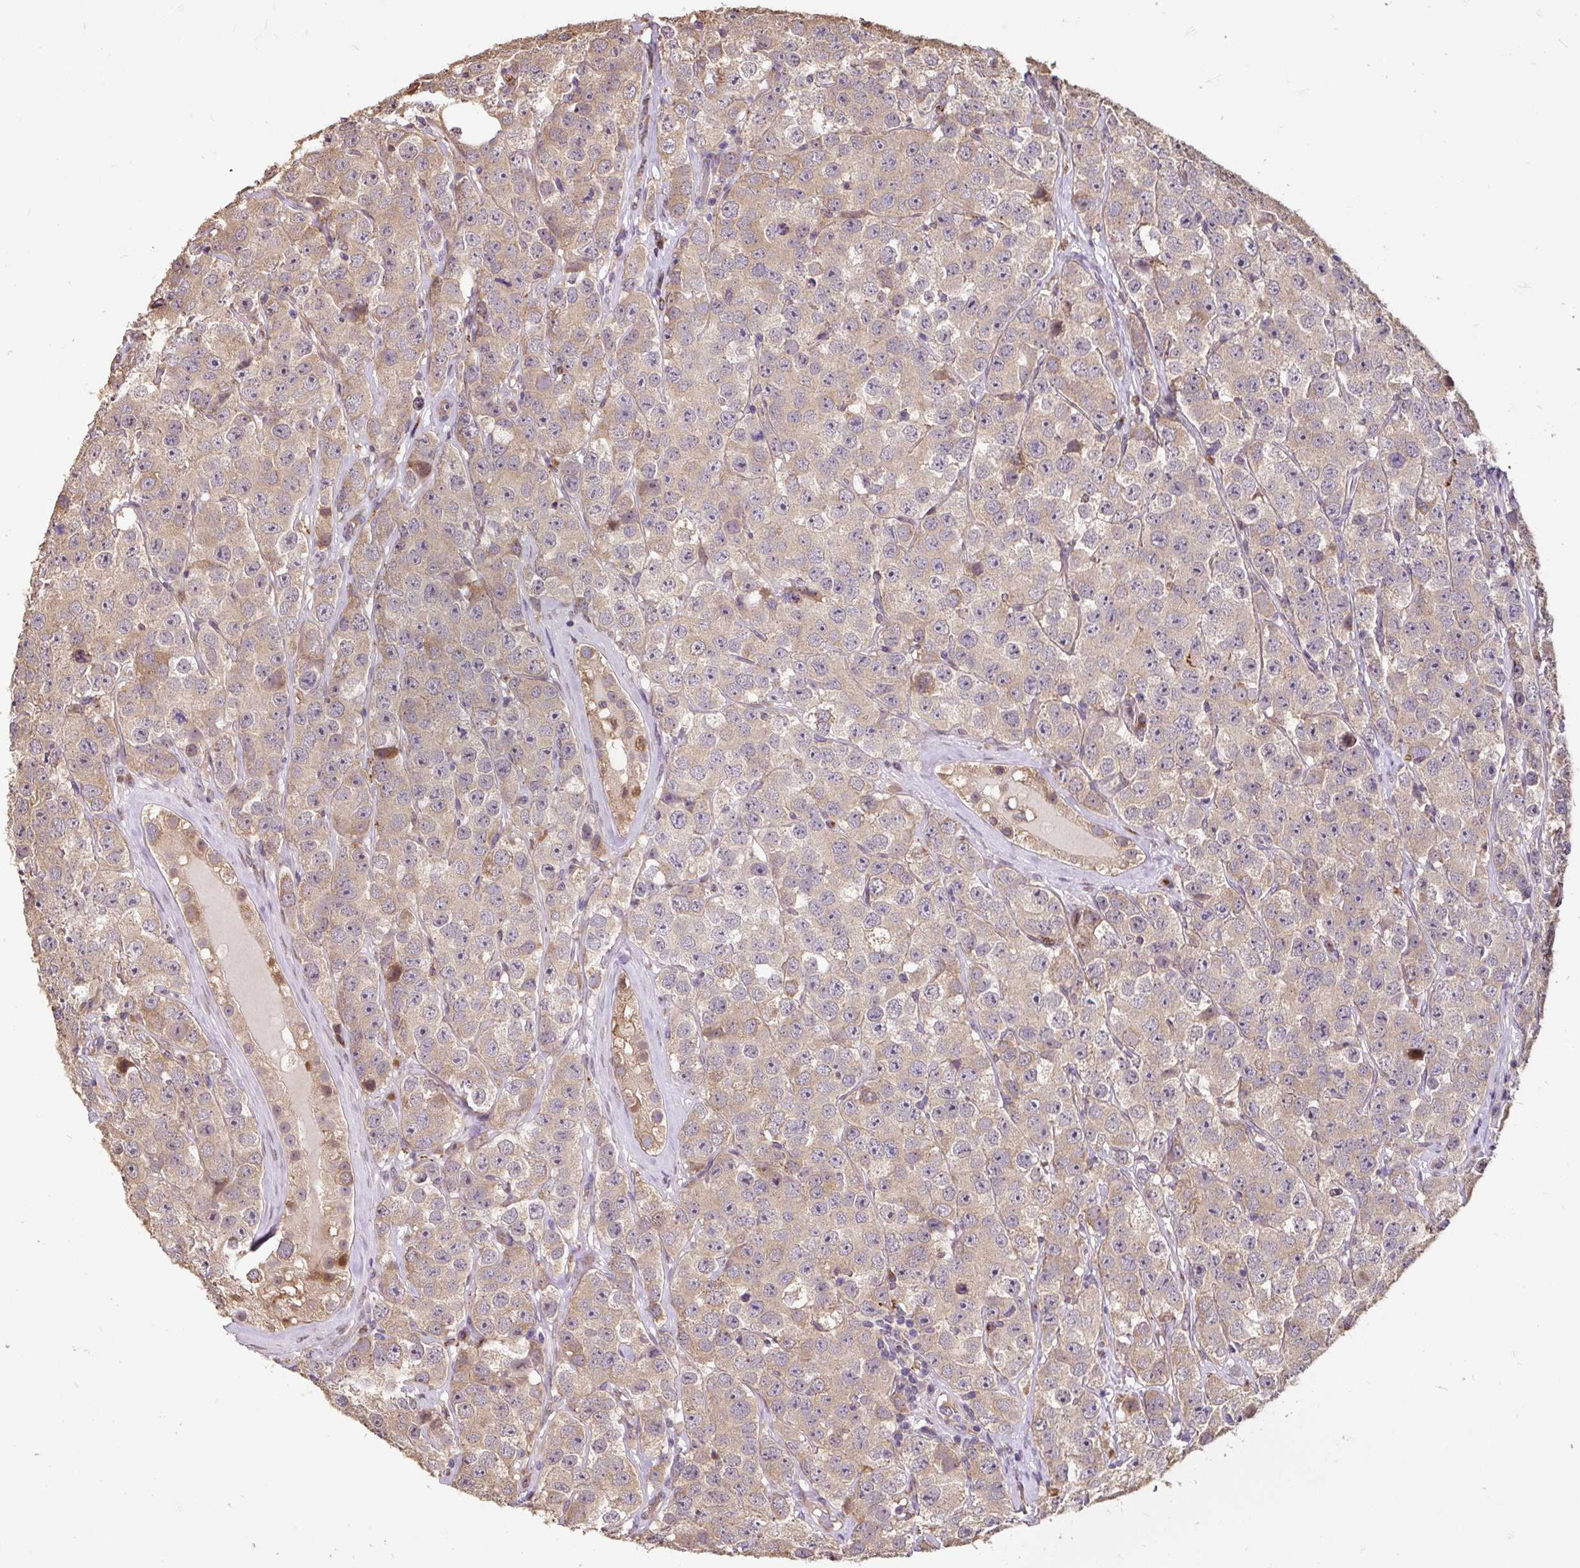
{"staining": {"intensity": "weak", "quantity": ">75%", "location": "cytoplasmic/membranous"}, "tissue": "testis cancer", "cell_type": "Tumor cells", "image_type": "cancer", "snomed": [{"axis": "morphology", "description": "Seminoma, NOS"}, {"axis": "topography", "description": "Testis"}], "caption": "Brown immunohistochemical staining in testis cancer (seminoma) exhibits weak cytoplasmic/membranous expression in approximately >75% of tumor cells.", "gene": "PUS7L", "patient": {"sex": "male", "age": 28}}